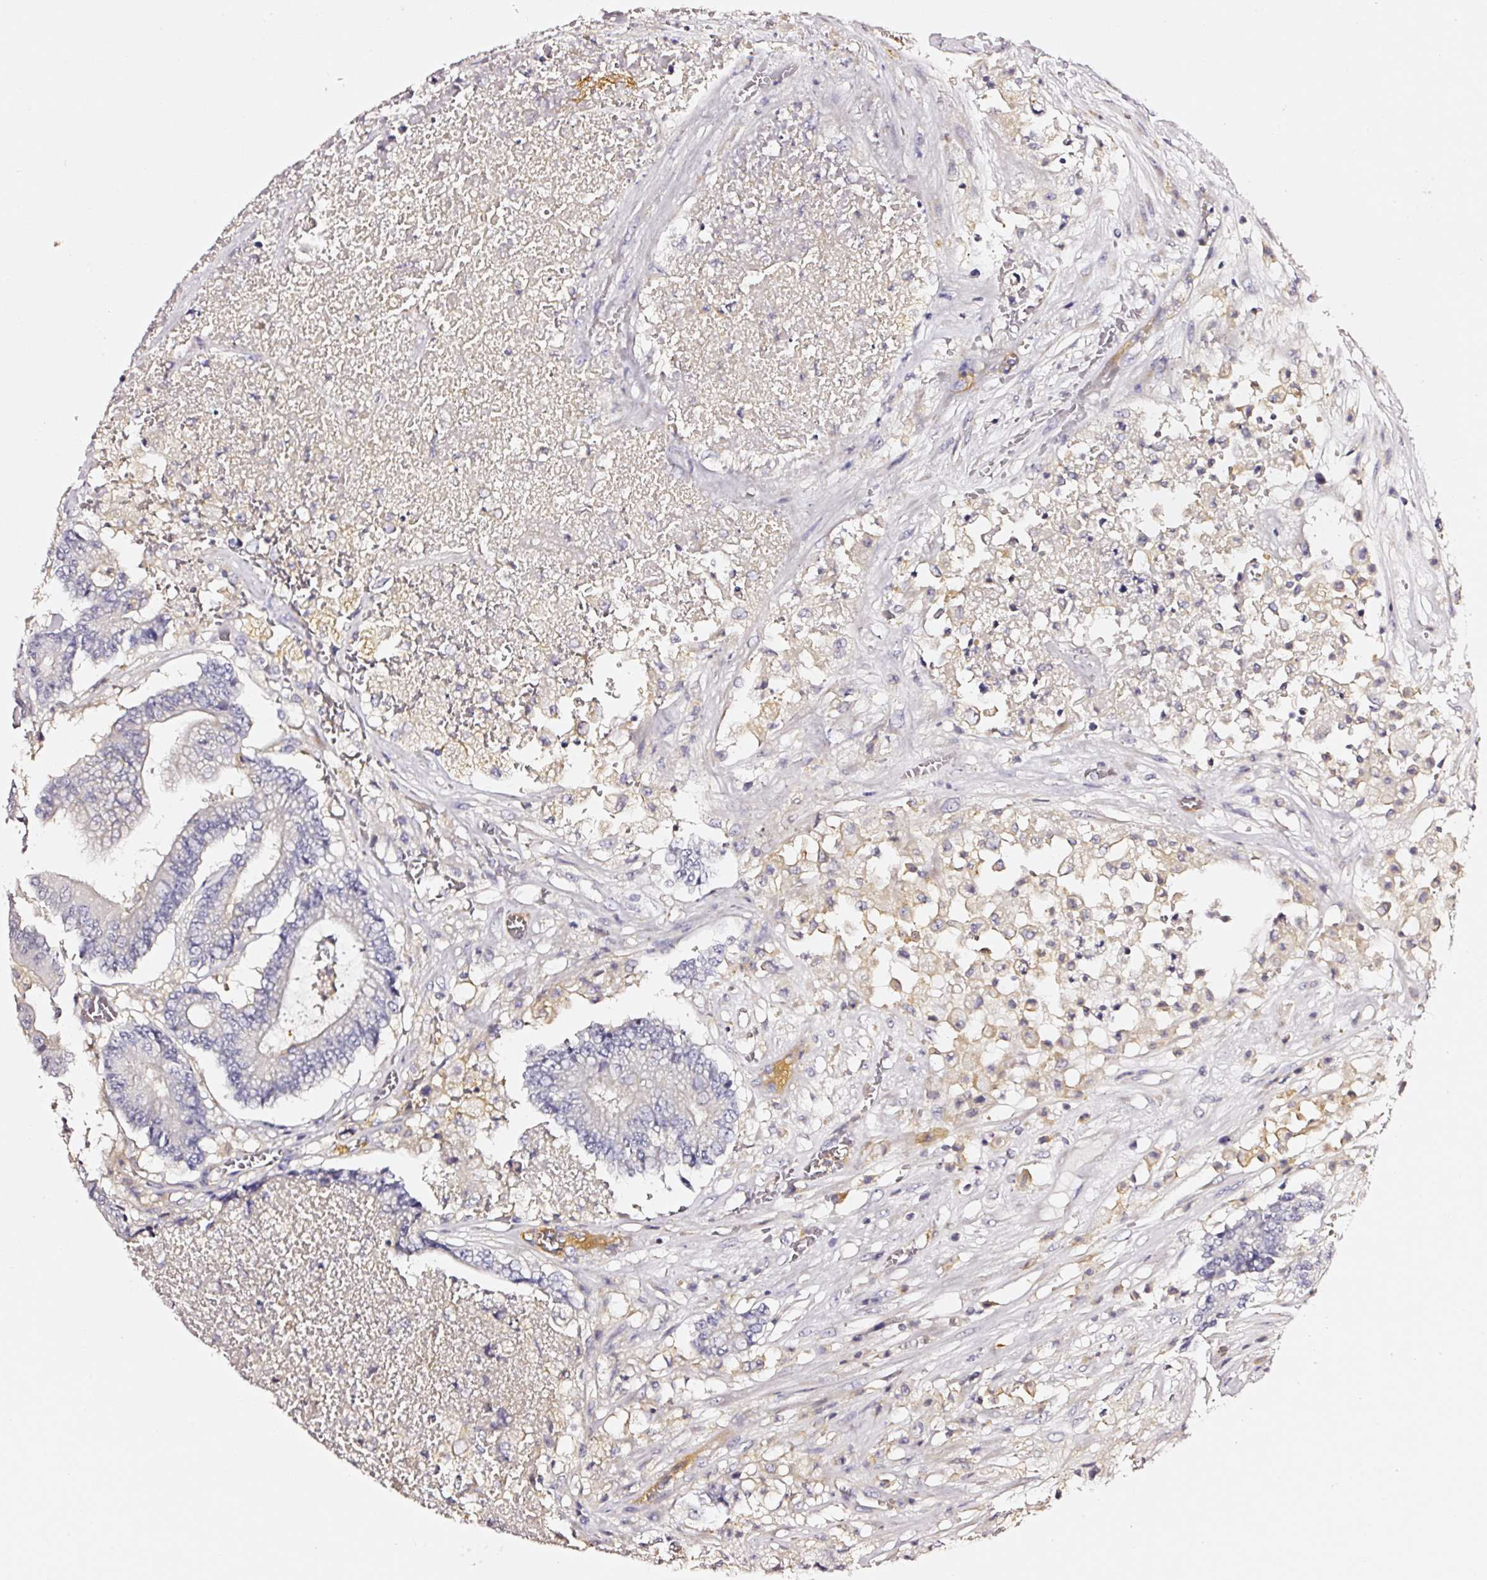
{"staining": {"intensity": "negative", "quantity": "none", "location": "none"}, "tissue": "colorectal cancer", "cell_type": "Tumor cells", "image_type": "cancer", "snomed": [{"axis": "morphology", "description": "Adenocarcinoma, NOS"}, {"axis": "topography", "description": "Colon"}], "caption": "IHC of colorectal cancer exhibits no positivity in tumor cells.", "gene": "CD47", "patient": {"sex": "female", "age": 84}}